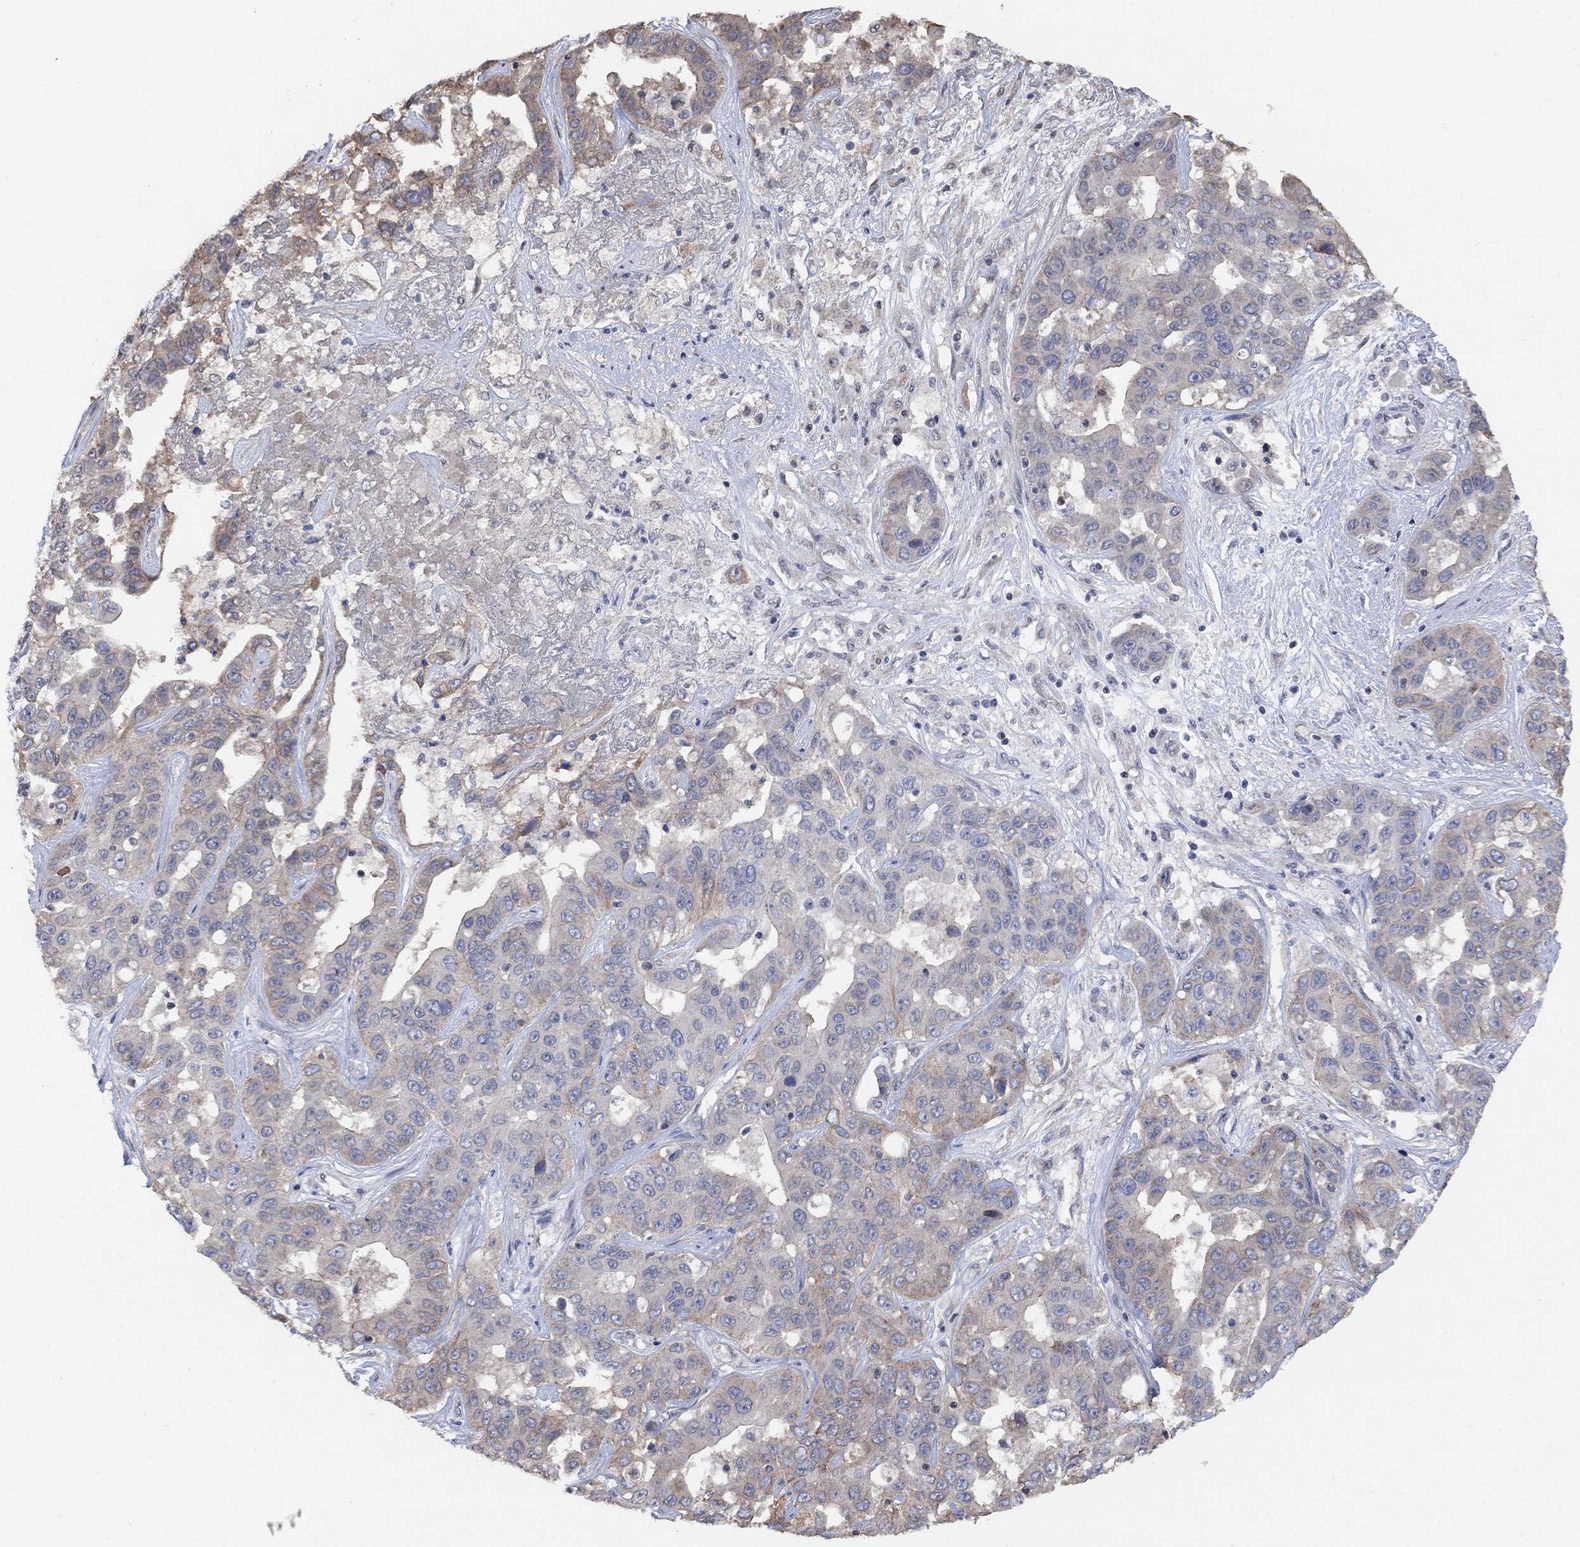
{"staining": {"intensity": "moderate", "quantity": "<25%", "location": "cytoplasmic/membranous"}, "tissue": "liver cancer", "cell_type": "Tumor cells", "image_type": "cancer", "snomed": [{"axis": "morphology", "description": "Cholangiocarcinoma"}, {"axis": "topography", "description": "Liver"}], "caption": "Immunohistochemistry (IHC) staining of liver cancer (cholangiocarcinoma), which exhibits low levels of moderate cytoplasmic/membranous staining in about <25% of tumor cells indicating moderate cytoplasmic/membranous protein expression. The staining was performed using DAB (brown) for protein detection and nuclei were counterstained in hematoxylin (blue).", "gene": "UNC5B", "patient": {"sex": "female", "age": 52}}